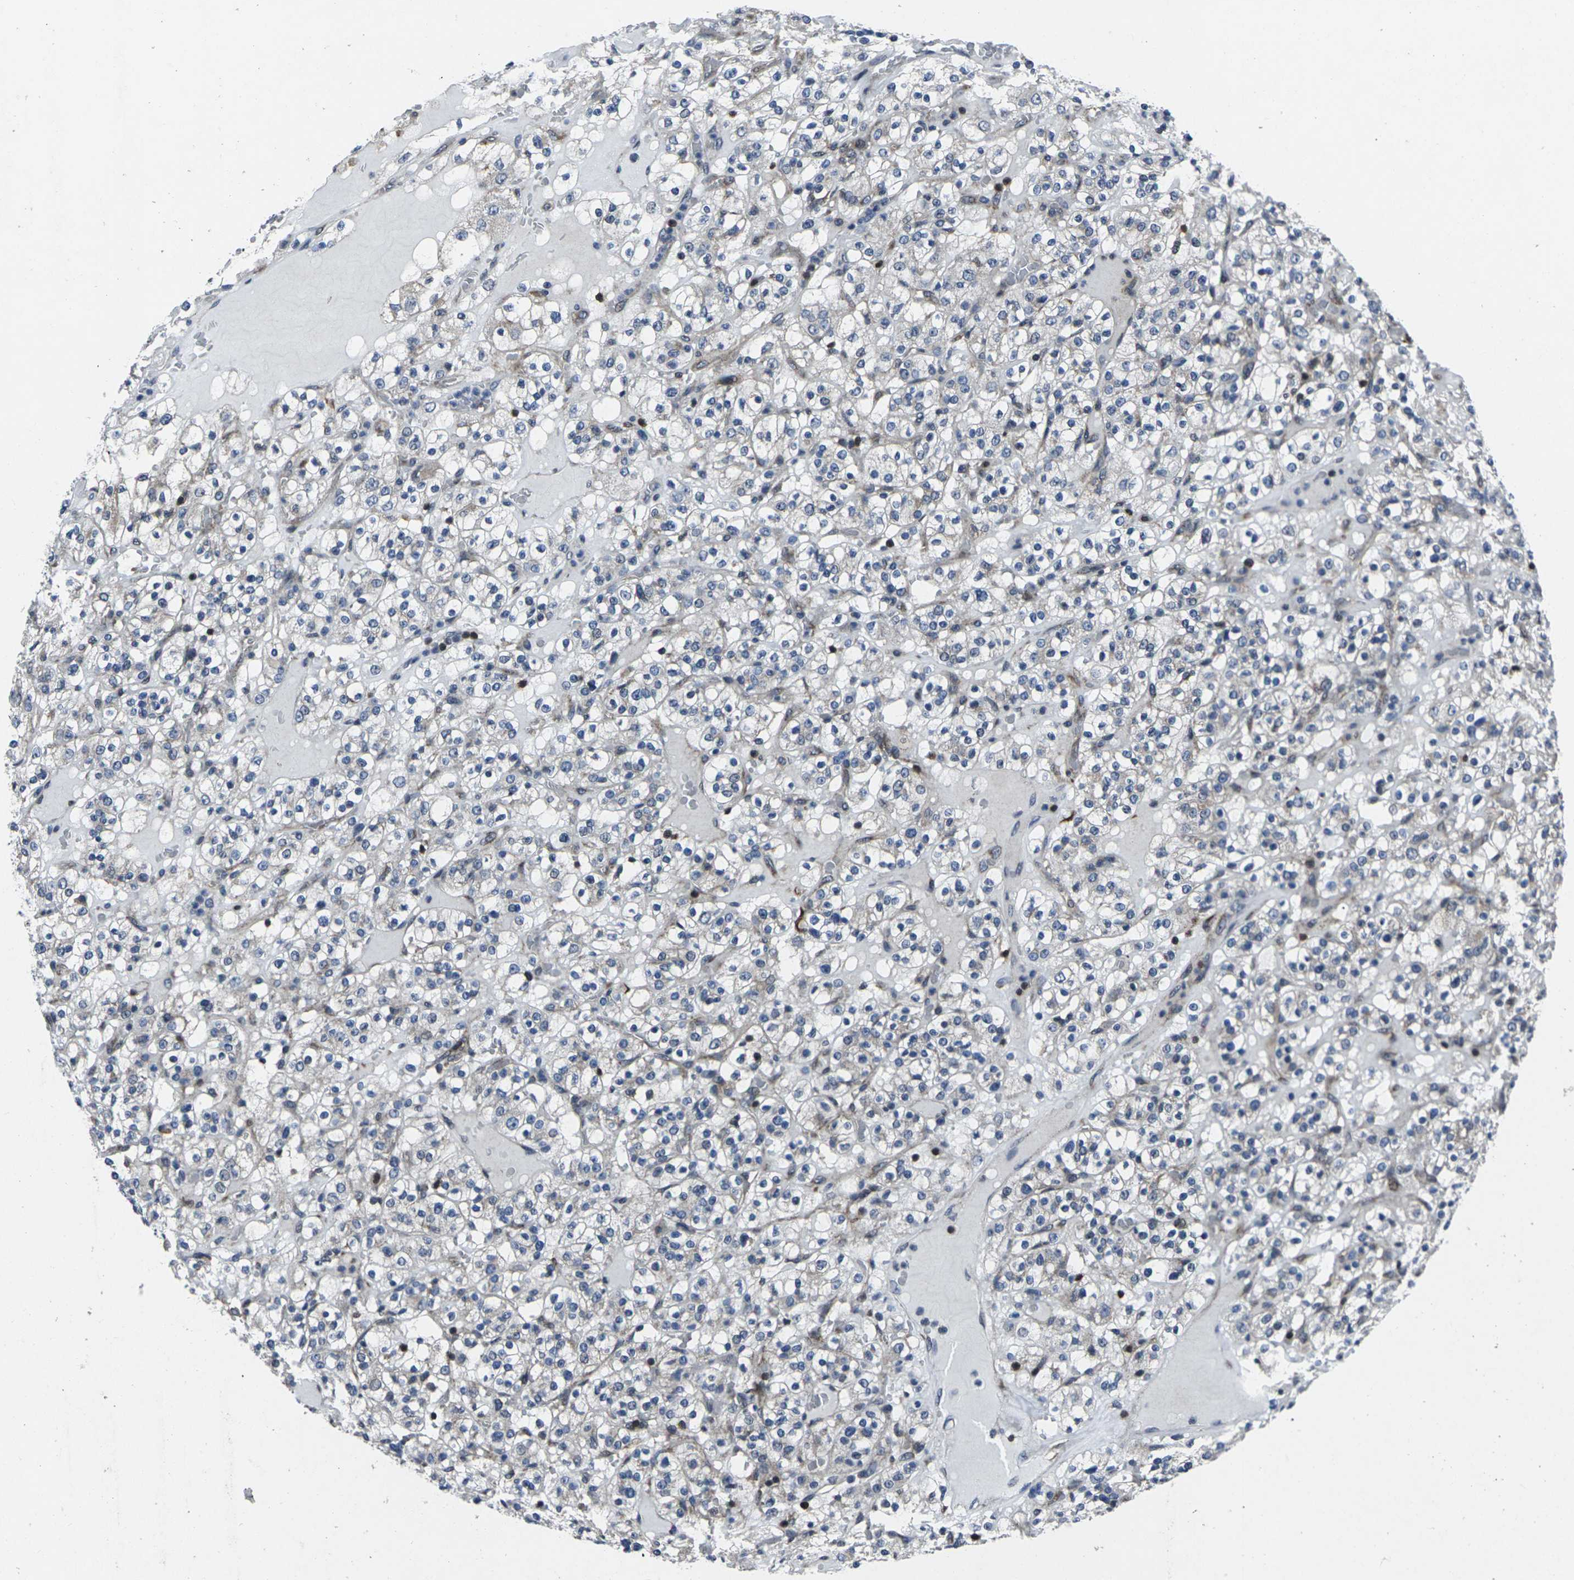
{"staining": {"intensity": "weak", "quantity": "<25%", "location": "cytoplasmic/membranous"}, "tissue": "renal cancer", "cell_type": "Tumor cells", "image_type": "cancer", "snomed": [{"axis": "morphology", "description": "Normal tissue, NOS"}, {"axis": "morphology", "description": "Adenocarcinoma, NOS"}, {"axis": "topography", "description": "Kidney"}], "caption": "Immunohistochemistry (IHC) histopathology image of neoplastic tissue: renal cancer (adenocarcinoma) stained with DAB (3,3'-diaminobenzidine) displays no significant protein expression in tumor cells.", "gene": "STAT4", "patient": {"sex": "female", "age": 72}}